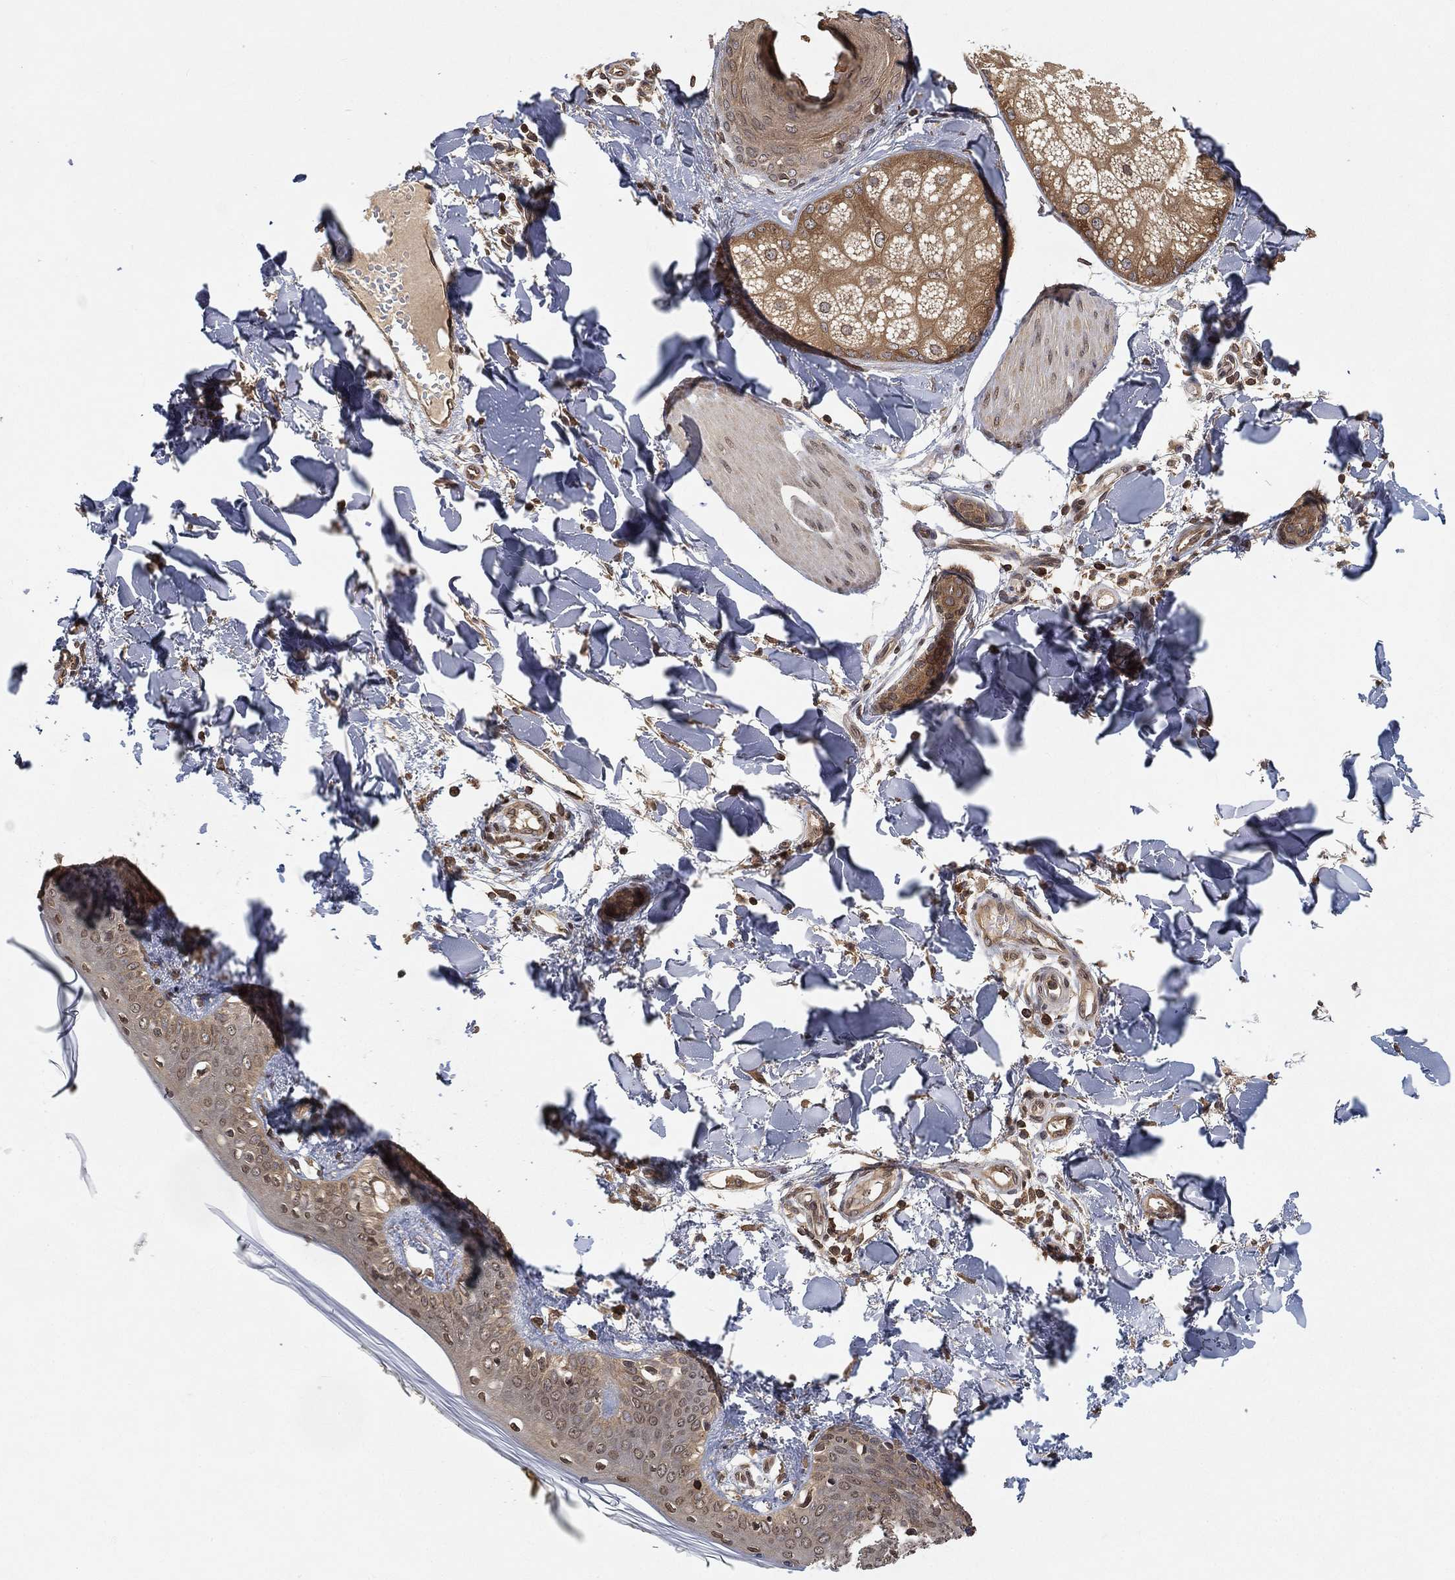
{"staining": {"intensity": "moderate", "quantity": "<25%", "location": "cytoplasmic/membranous"}, "tissue": "skin", "cell_type": "Fibroblasts", "image_type": "normal", "snomed": [{"axis": "morphology", "description": "Normal tissue, NOS"}, {"axis": "morphology", "description": "Malignant melanoma, NOS"}, {"axis": "topography", "description": "Skin"}], "caption": "Human skin stained for a protein (brown) reveals moderate cytoplasmic/membranous positive staining in about <25% of fibroblasts.", "gene": "UBA5", "patient": {"sex": "female", "age": 34}}